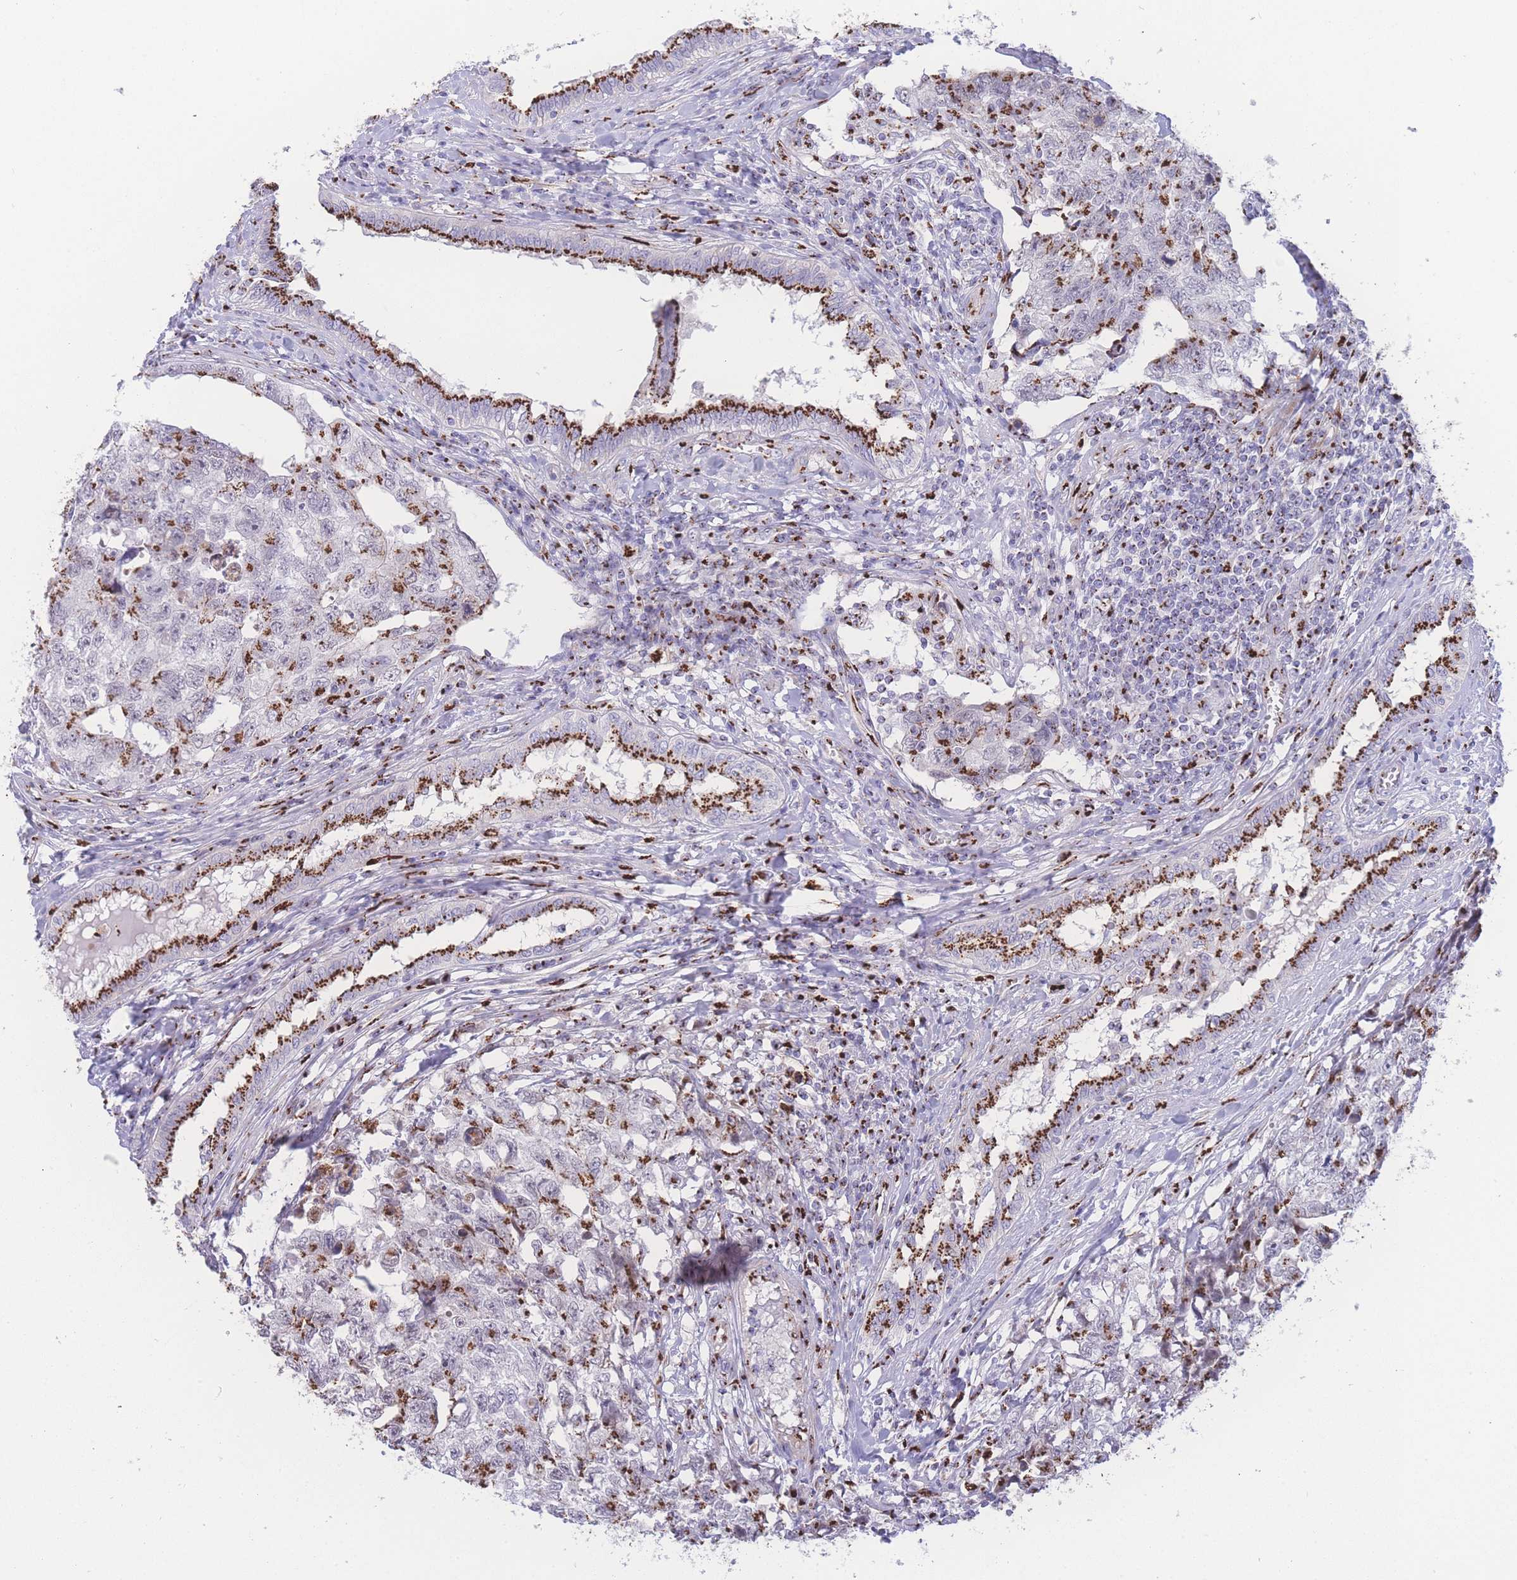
{"staining": {"intensity": "strong", "quantity": "25%-75%", "location": "cytoplasmic/membranous"}, "tissue": "testis cancer", "cell_type": "Tumor cells", "image_type": "cancer", "snomed": [{"axis": "morphology", "description": "Carcinoma, Embryonal, NOS"}, {"axis": "topography", "description": "Testis"}], "caption": "Testis cancer (embryonal carcinoma) stained for a protein (brown) shows strong cytoplasmic/membranous positive expression in about 25%-75% of tumor cells.", "gene": "GOLM2", "patient": {"sex": "male", "age": 31}}